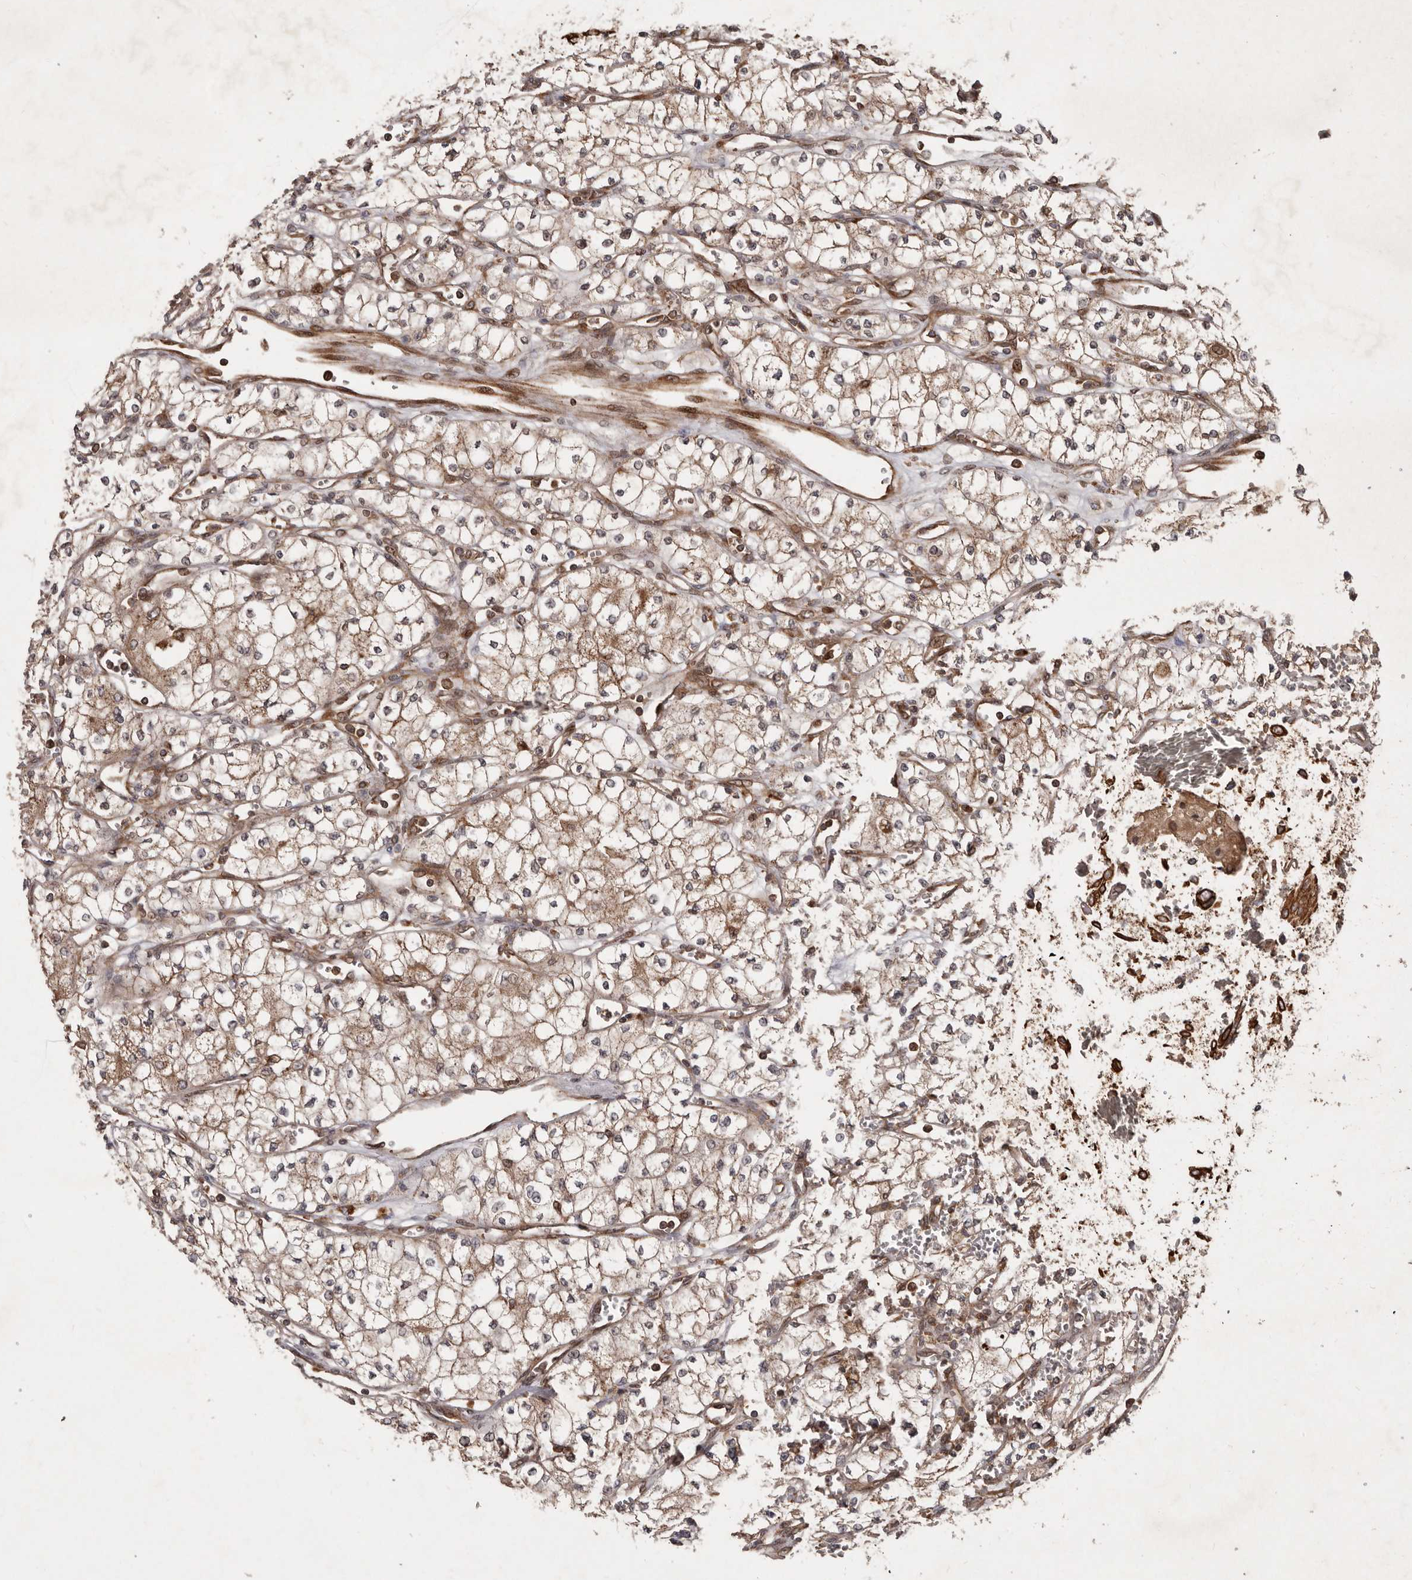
{"staining": {"intensity": "weak", "quantity": ">75%", "location": "cytoplasmic/membranous"}, "tissue": "renal cancer", "cell_type": "Tumor cells", "image_type": "cancer", "snomed": [{"axis": "morphology", "description": "Adenocarcinoma, NOS"}, {"axis": "topography", "description": "Kidney"}], "caption": "IHC image of human renal cancer stained for a protein (brown), which demonstrates low levels of weak cytoplasmic/membranous positivity in about >75% of tumor cells.", "gene": "STK36", "patient": {"sex": "male", "age": 59}}